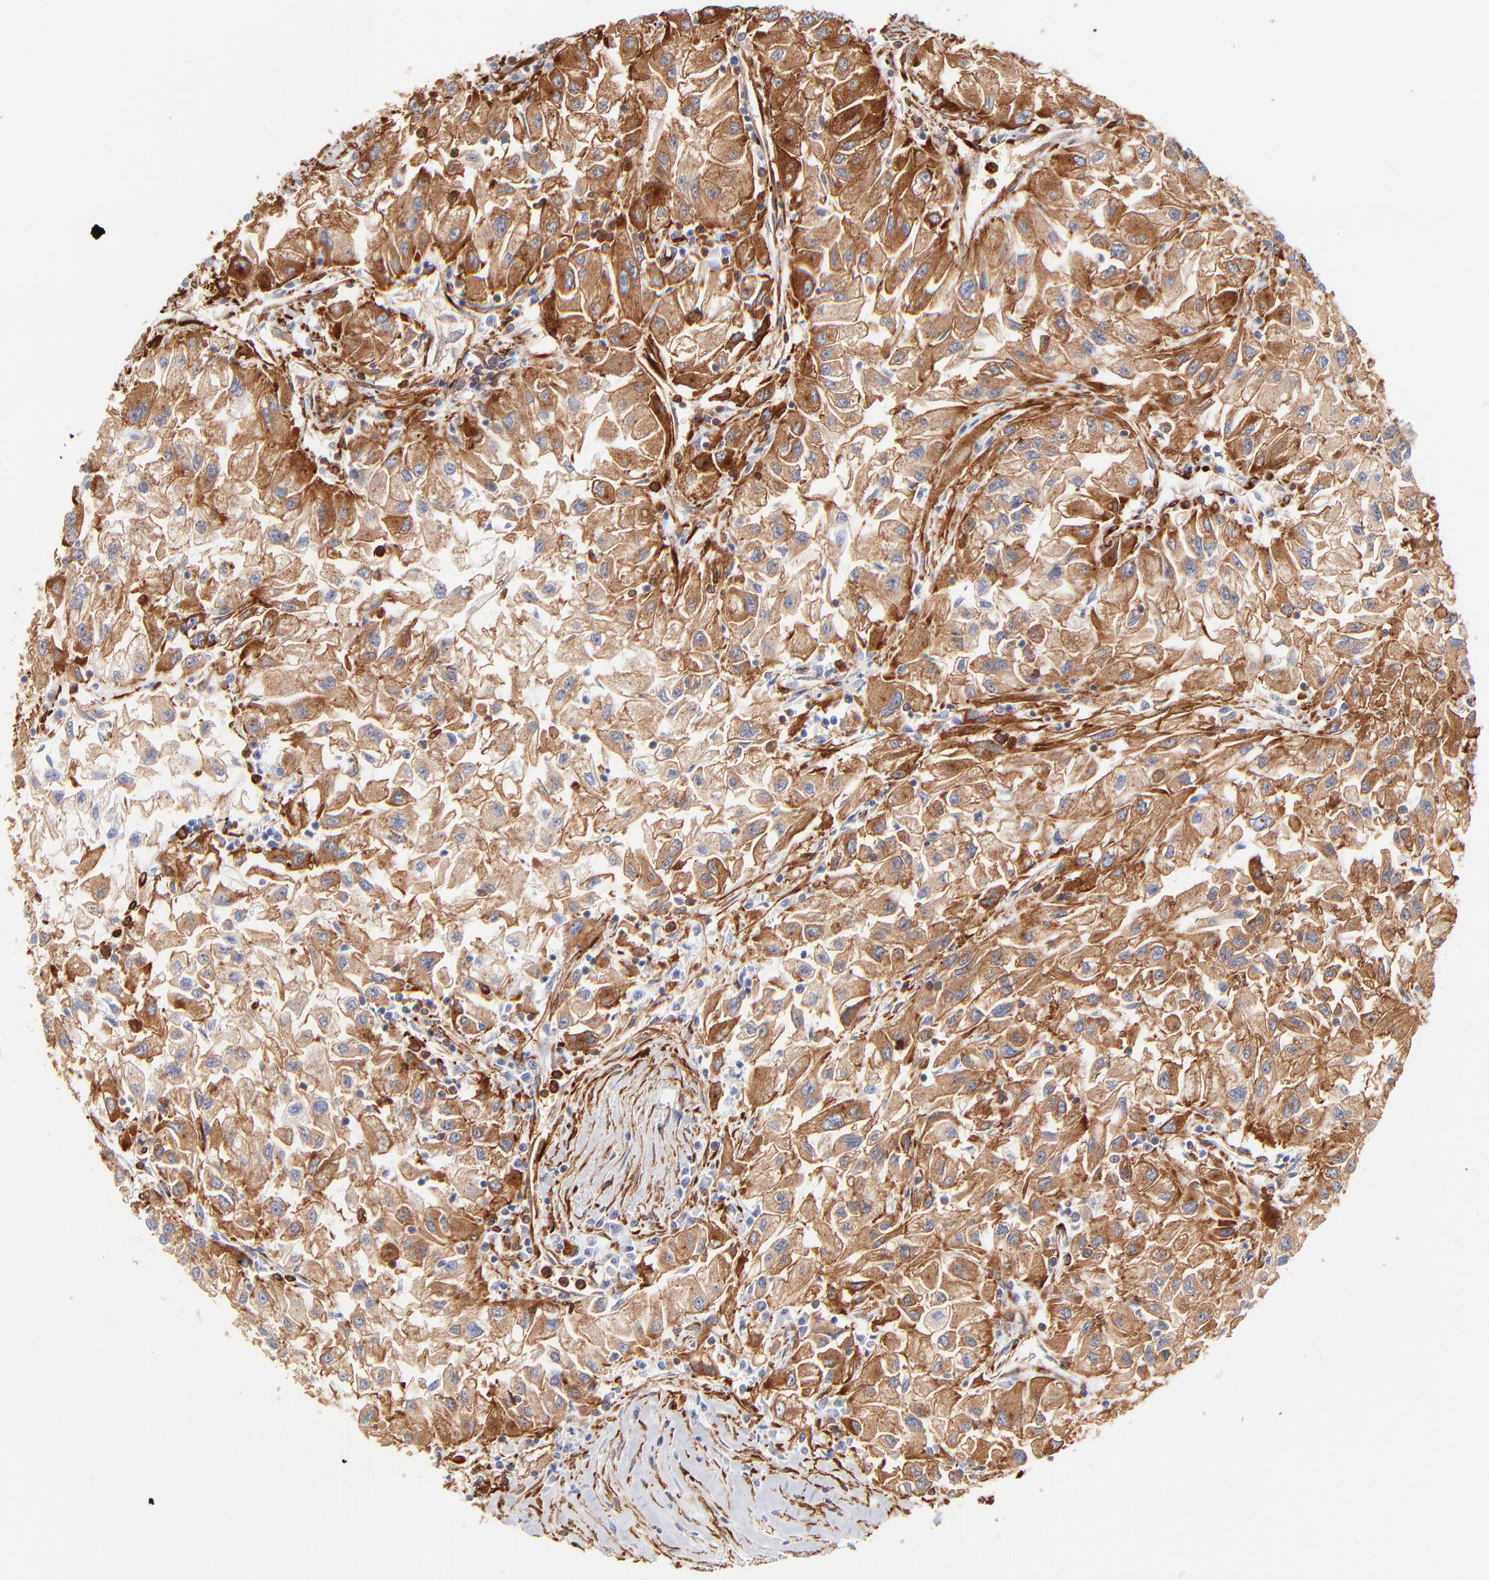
{"staining": {"intensity": "strong", "quantity": ">75%", "location": "cytoplasmic/membranous"}, "tissue": "renal cancer", "cell_type": "Tumor cells", "image_type": "cancer", "snomed": [{"axis": "morphology", "description": "Adenocarcinoma, NOS"}, {"axis": "topography", "description": "Kidney"}], "caption": "Protein expression analysis of renal adenocarcinoma shows strong cytoplasmic/membranous staining in approximately >75% of tumor cells.", "gene": "FLNA", "patient": {"sex": "male", "age": 59}}